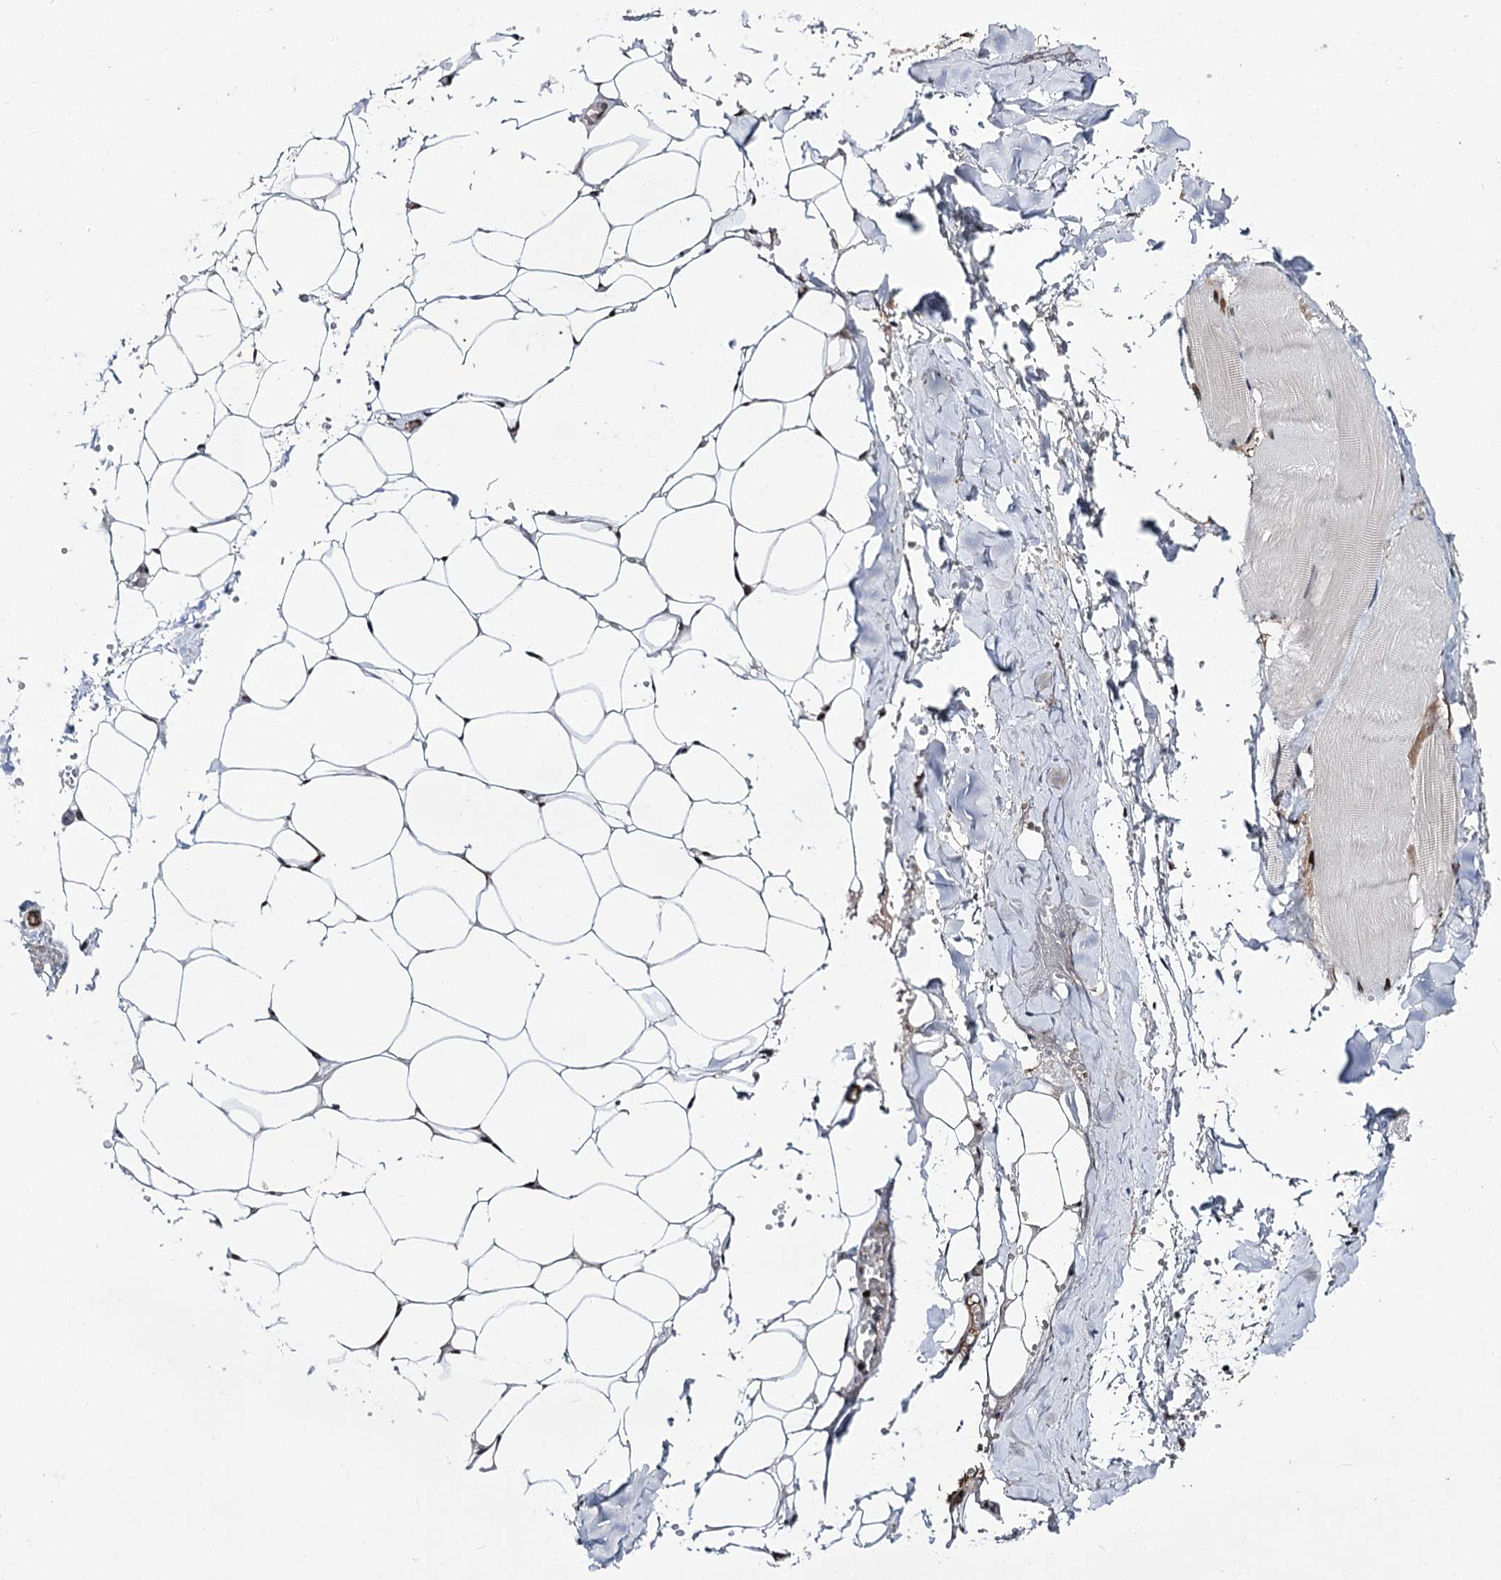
{"staining": {"intensity": "moderate", "quantity": "25%-75%", "location": "nuclear"}, "tissue": "adipose tissue", "cell_type": "Adipocytes", "image_type": "normal", "snomed": [{"axis": "morphology", "description": "Normal tissue, NOS"}, {"axis": "topography", "description": "Skeletal muscle"}, {"axis": "topography", "description": "Peripheral nerve tissue"}], "caption": "Immunohistochemistry (IHC) (DAB (3,3'-diaminobenzidine)) staining of benign adipose tissue reveals moderate nuclear protein expression in about 25%-75% of adipocytes.", "gene": "ITFG2", "patient": {"sex": "female", "age": 55}}